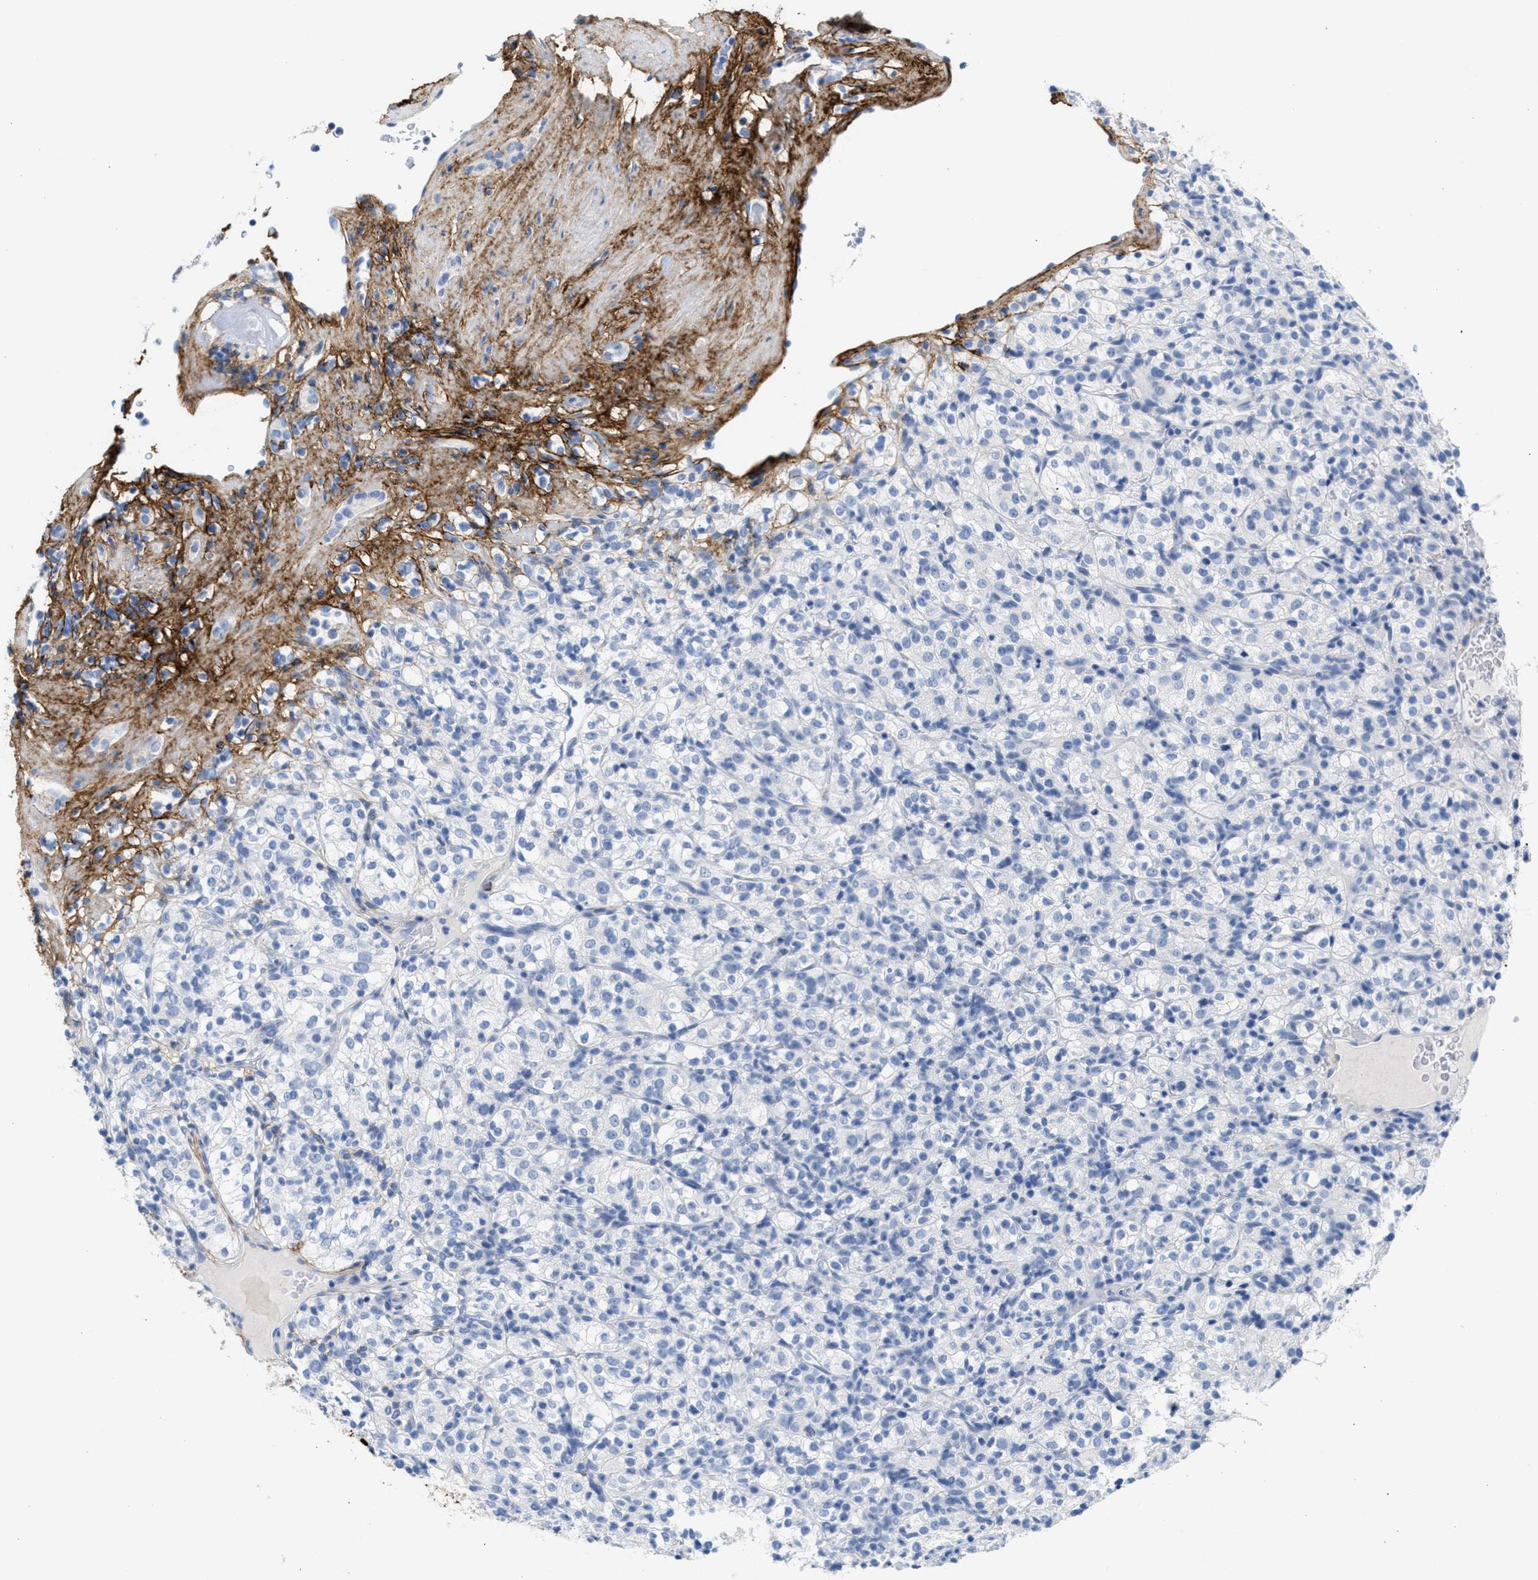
{"staining": {"intensity": "negative", "quantity": "none", "location": "none"}, "tissue": "renal cancer", "cell_type": "Tumor cells", "image_type": "cancer", "snomed": [{"axis": "morphology", "description": "Normal tissue, NOS"}, {"axis": "morphology", "description": "Adenocarcinoma, NOS"}, {"axis": "topography", "description": "Kidney"}], "caption": "Immunohistochemical staining of adenocarcinoma (renal) reveals no significant staining in tumor cells. Nuclei are stained in blue.", "gene": "TNR", "patient": {"sex": "female", "age": 72}}